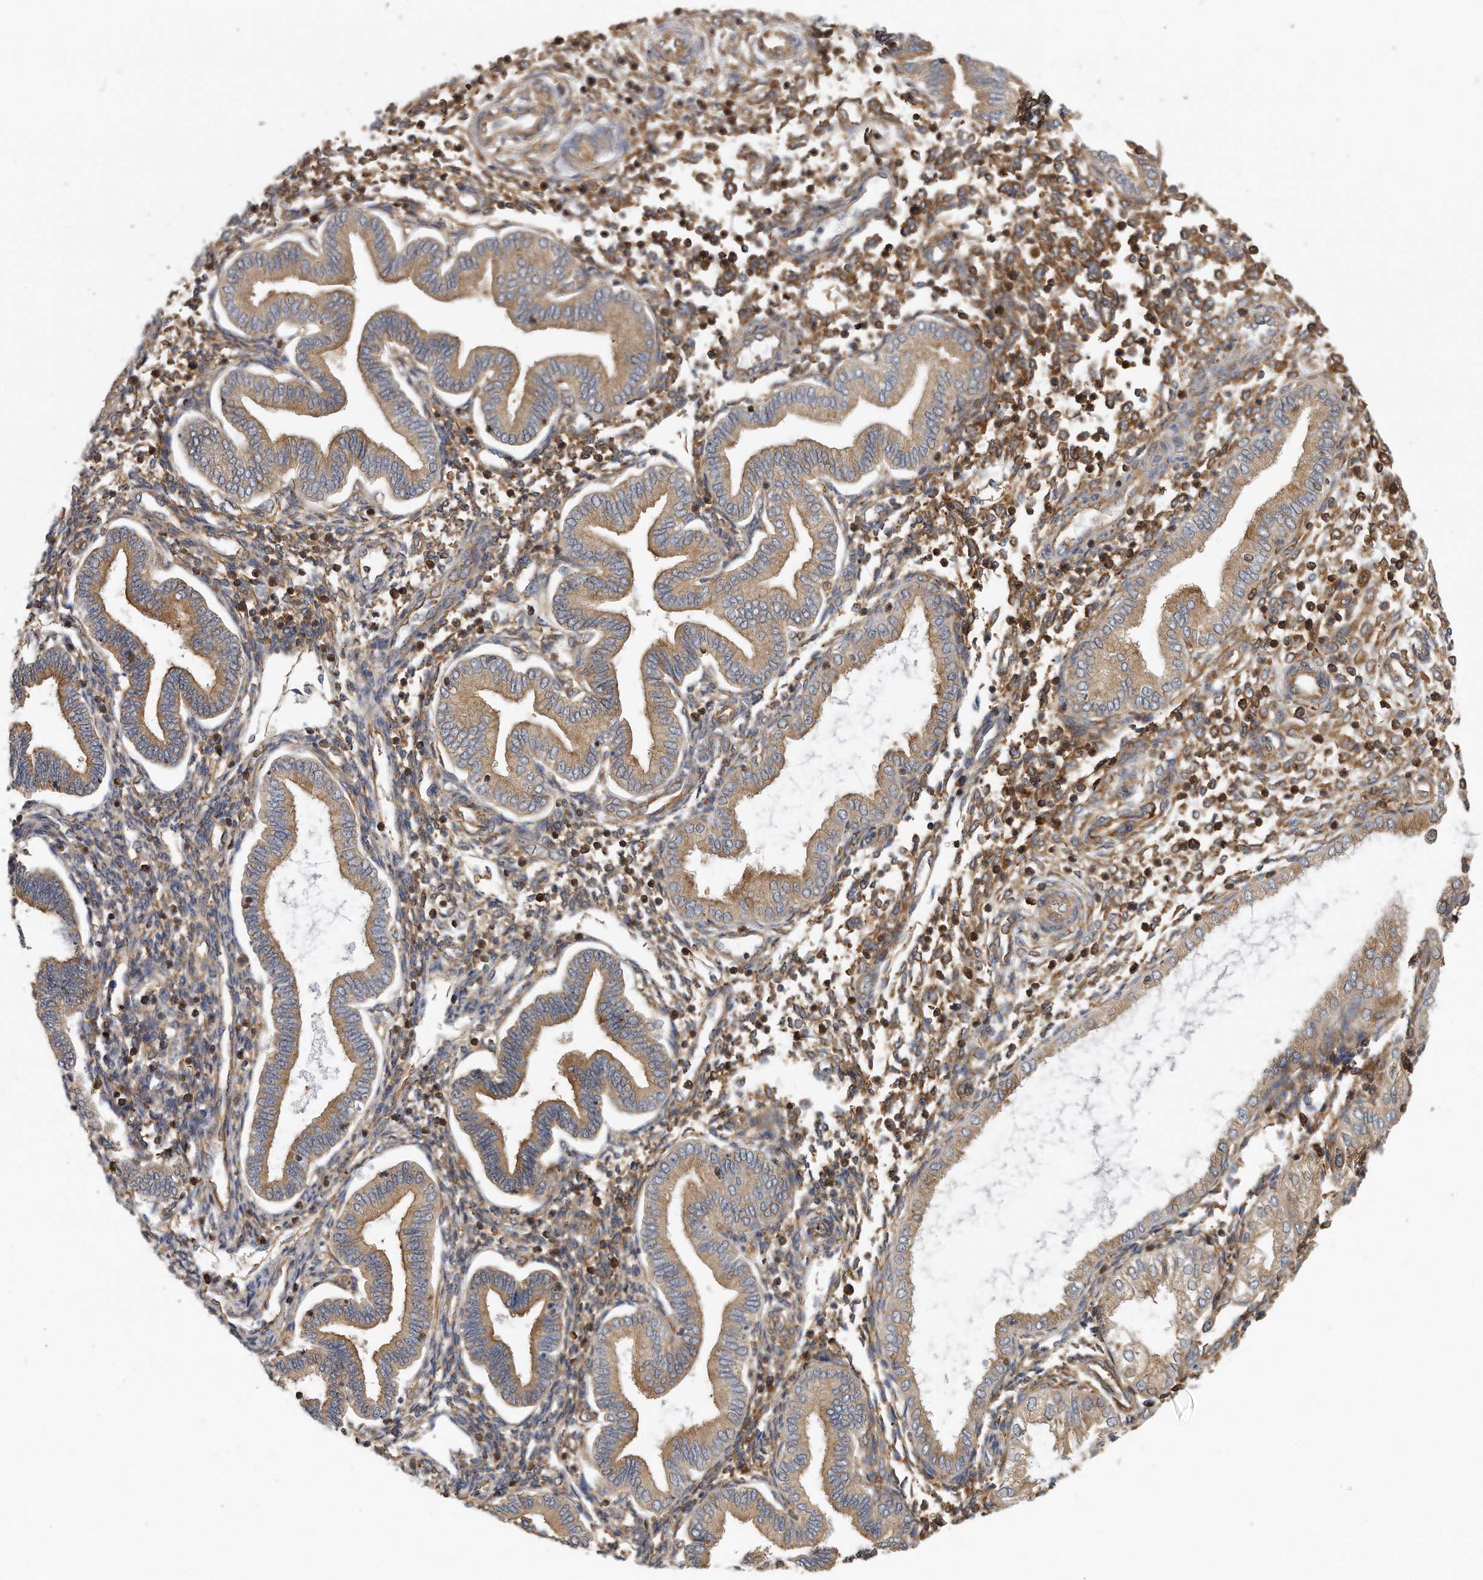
{"staining": {"intensity": "moderate", "quantity": ">75%", "location": "cytoplasmic/membranous"}, "tissue": "endometrium", "cell_type": "Cells in endometrial stroma", "image_type": "normal", "snomed": [{"axis": "morphology", "description": "Normal tissue, NOS"}, {"axis": "topography", "description": "Endometrium"}], "caption": "Endometrium stained for a protein (brown) demonstrates moderate cytoplasmic/membranous positive positivity in about >75% of cells in endometrial stroma.", "gene": "EIF3I", "patient": {"sex": "female", "age": 53}}